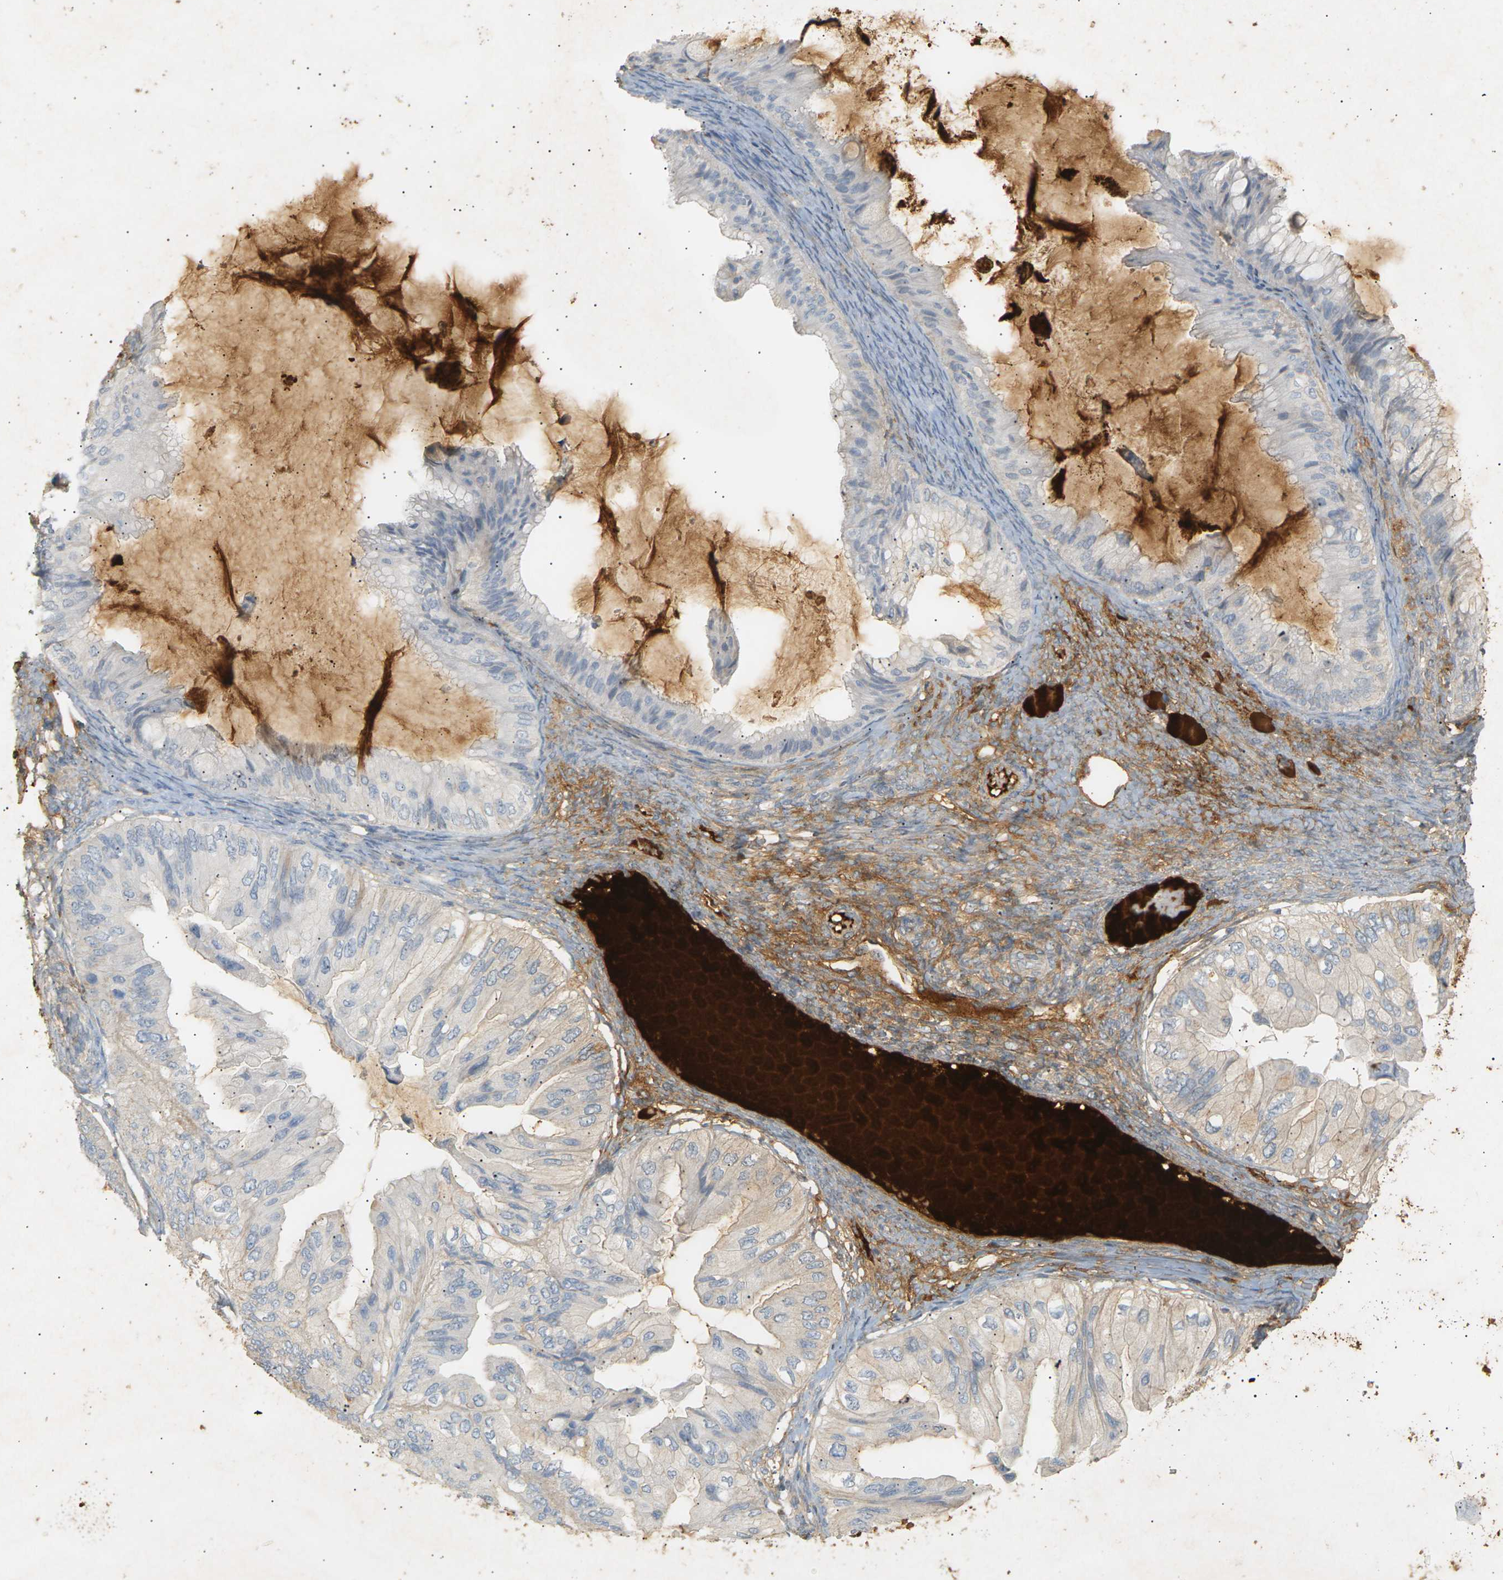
{"staining": {"intensity": "negative", "quantity": "none", "location": "none"}, "tissue": "ovarian cancer", "cell_type": "Tumor cells", "image_type": "cancer", "snomed": [{"axis": "morphology", "description": "Cystadenocarcinoma, mucinous, NOS"}, {"axis": "topography", "description": "Ovary"}], "caption": "Tumor cells are negative for brown protein staining in mucinous cystadenocarcinoma (ovarian).", "gene": "IGLC3", "patient": {"sex": "female", "age": 61}}